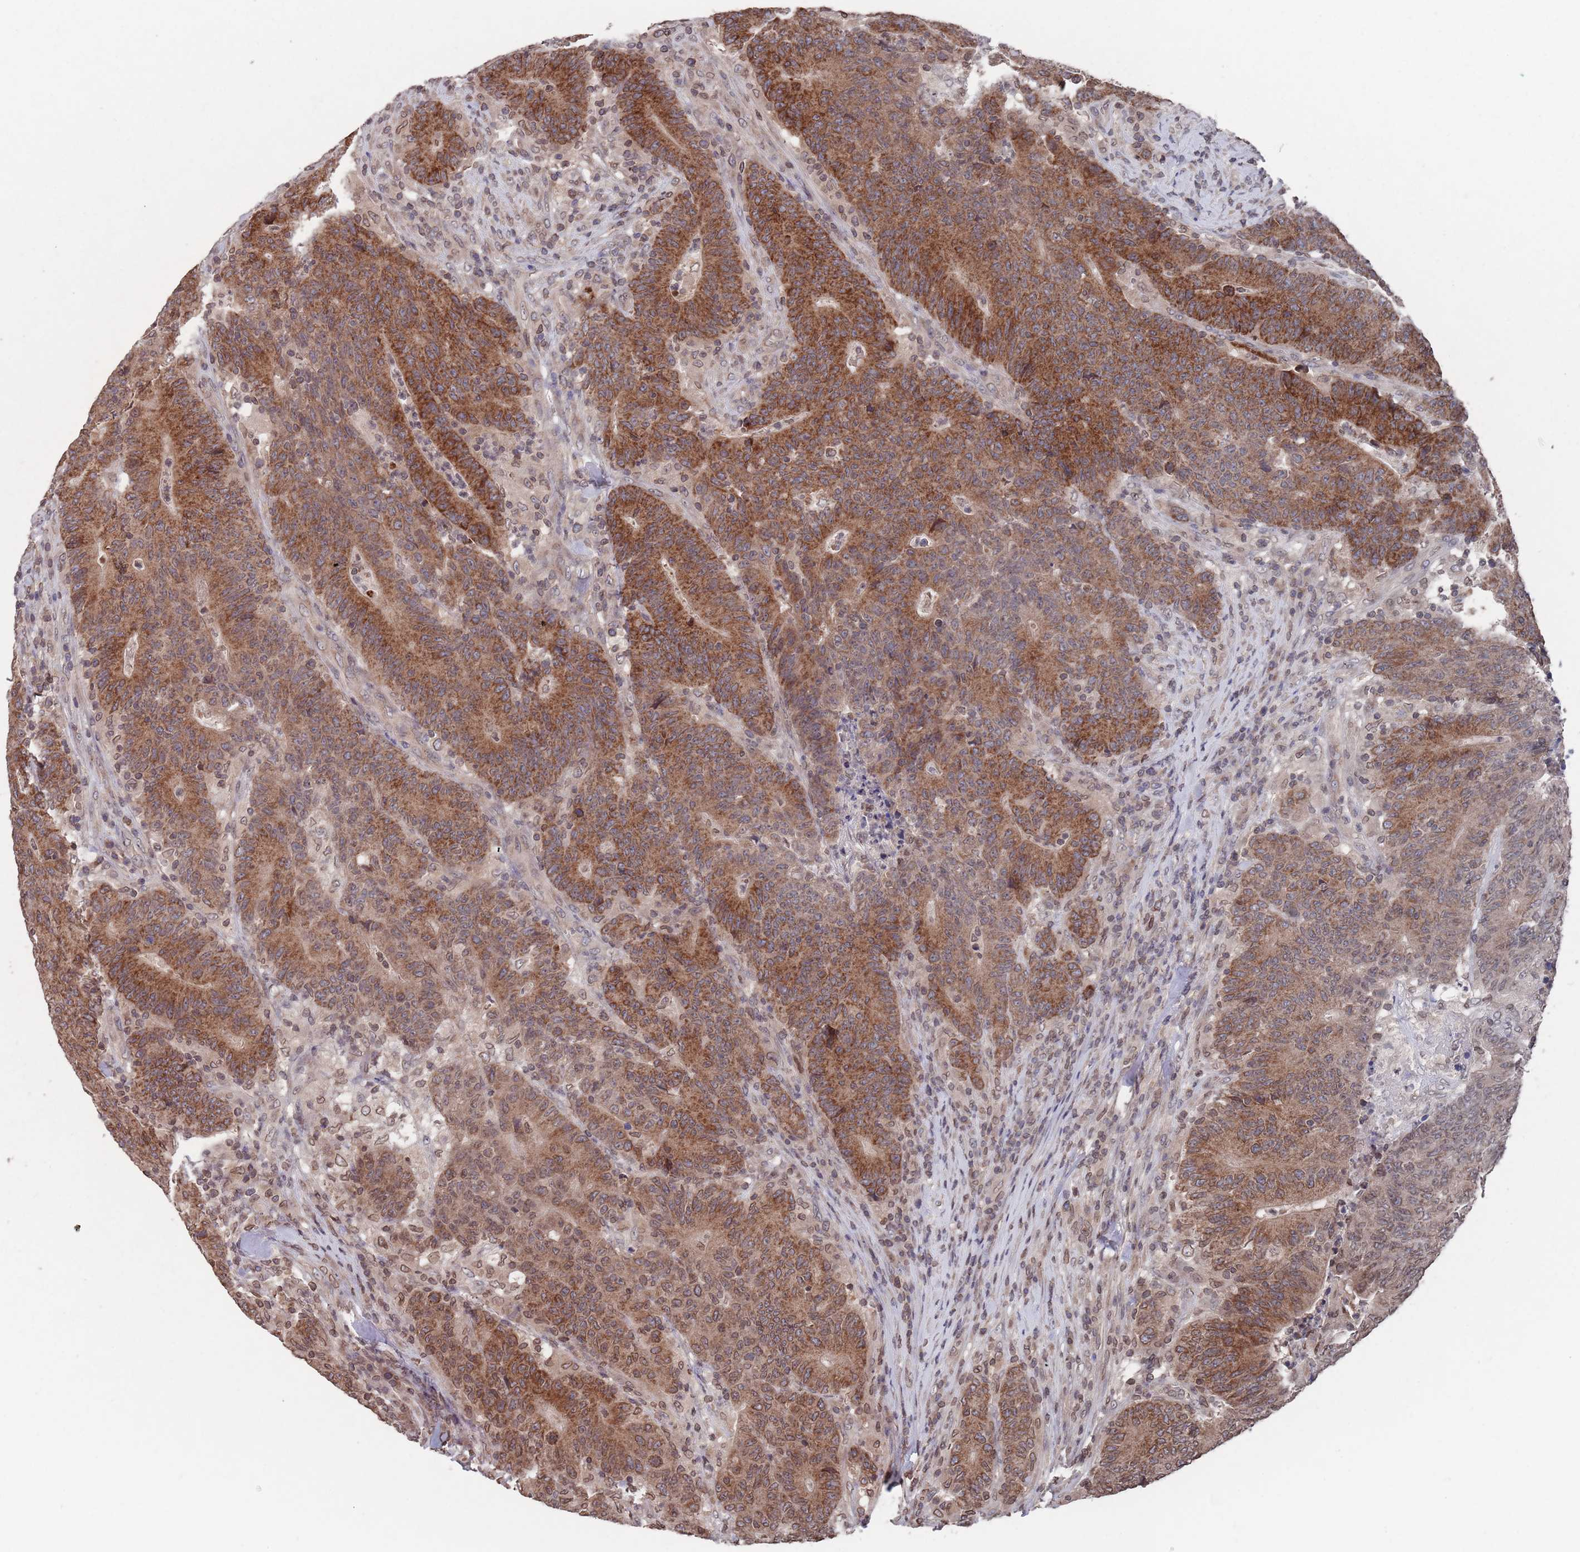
{"staining": {"intensity": "moderate", "quantity": ">75%", "location": "cytoplasmic/membranous"}, "tissue": "colorectal cancer", "cell_type": "Tumor cells", "image_type": "cancer", "snomed": [{"axis": "morphology", "description": "Adenocarcinoma, NOS"}, {"axis": "topography", "description": "Colon"}], "caption": "A high-resolution micrograph shows immunohistochemistry staining of adenocarcinoma (colorectal), which demonstrates moderate cytoplasmic/membranous positivity in approximately >75% of tumor cells.", "gene": "SDHAF3", "patient": {"sex": "female", "age": 75}}